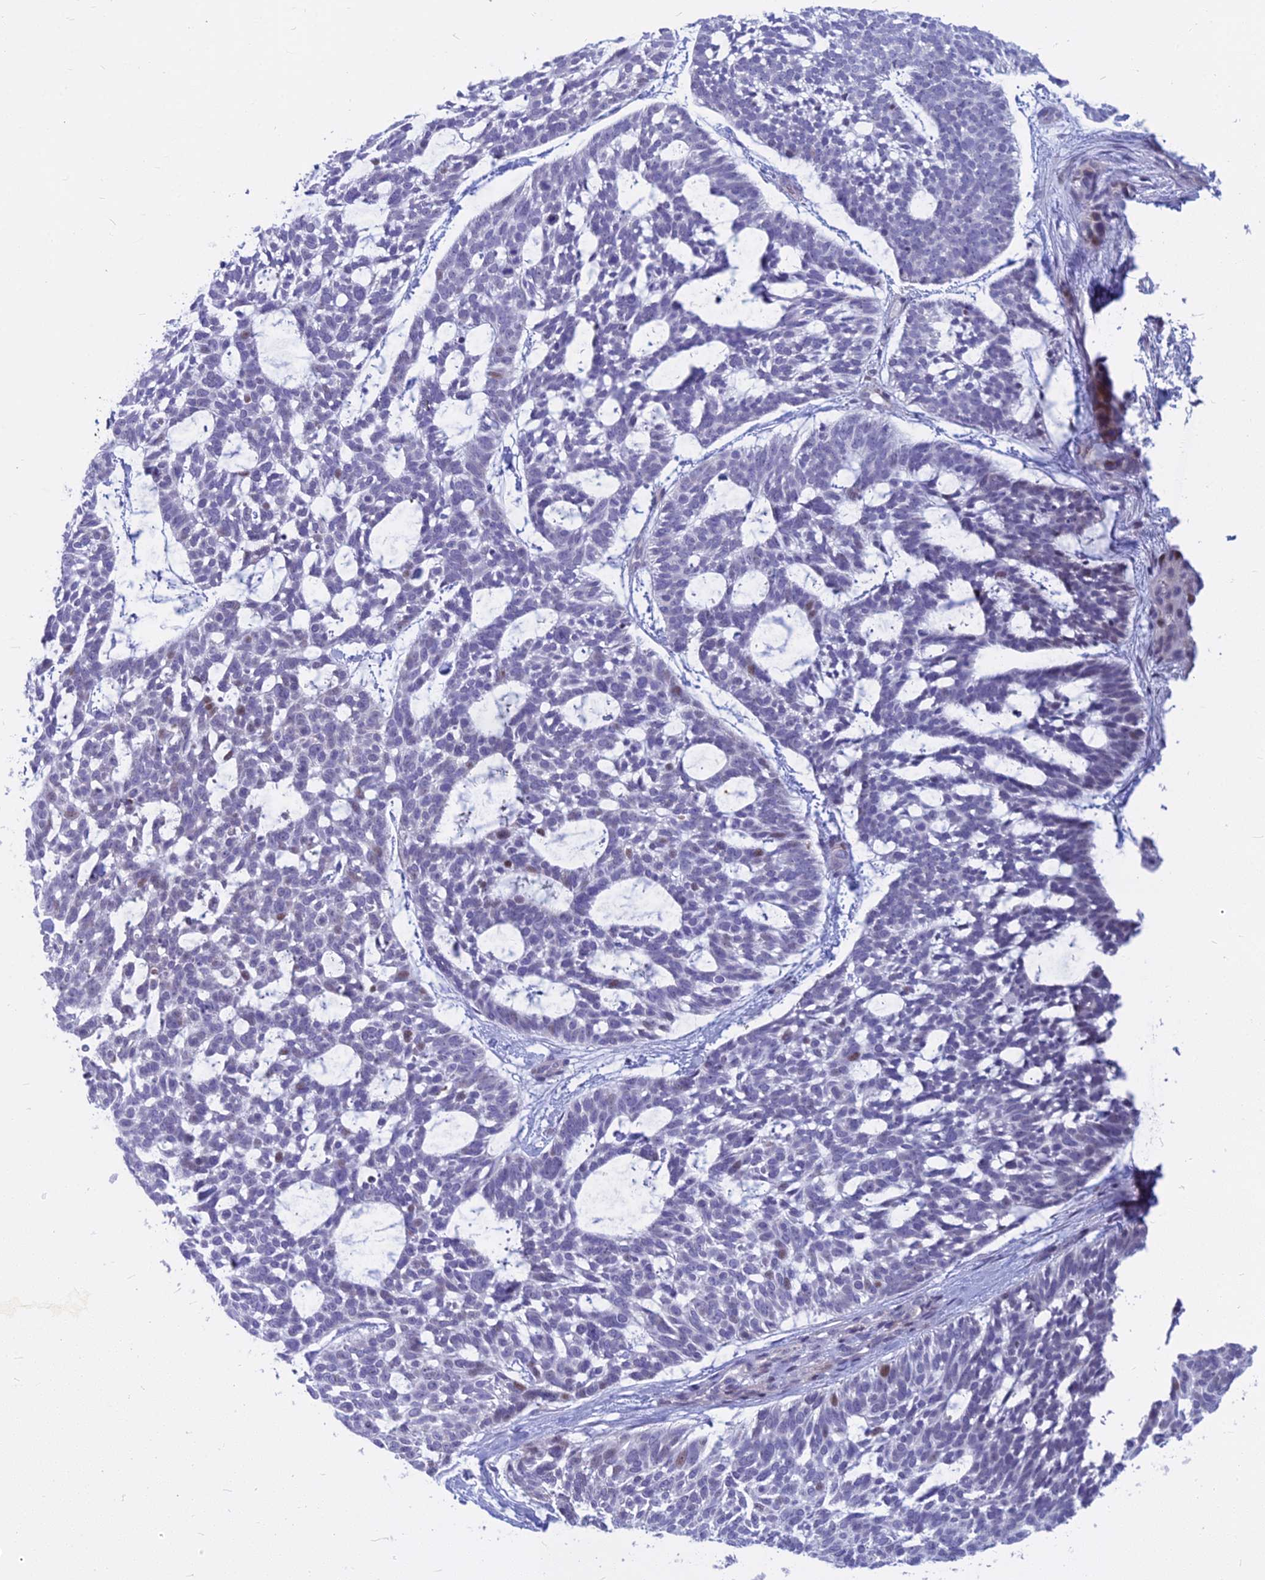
{"staining": {"intensity": "moderate", "quantity": "<25%", "location": "nuclear"}, "tissue": "skin cancer", "cell_type": "Tumor cells", "image_type": "cancer", "snomed": [{"axis": "morphology", "description": "Basal cell carcinoma"}, {"axis": "topography", "description": "Skin"}], "caption": "Immunohistochemical staining of skin cancer shows moderate nuclear protein positivity in approximately <25% of tumor cells. The protein is stained brown, and the nuclei are stained in blue (DAB IHC with brightfield microscopy, high magnification).", "gene": "MYBPC2", "patient": {"sex": "male", "age": 88}}